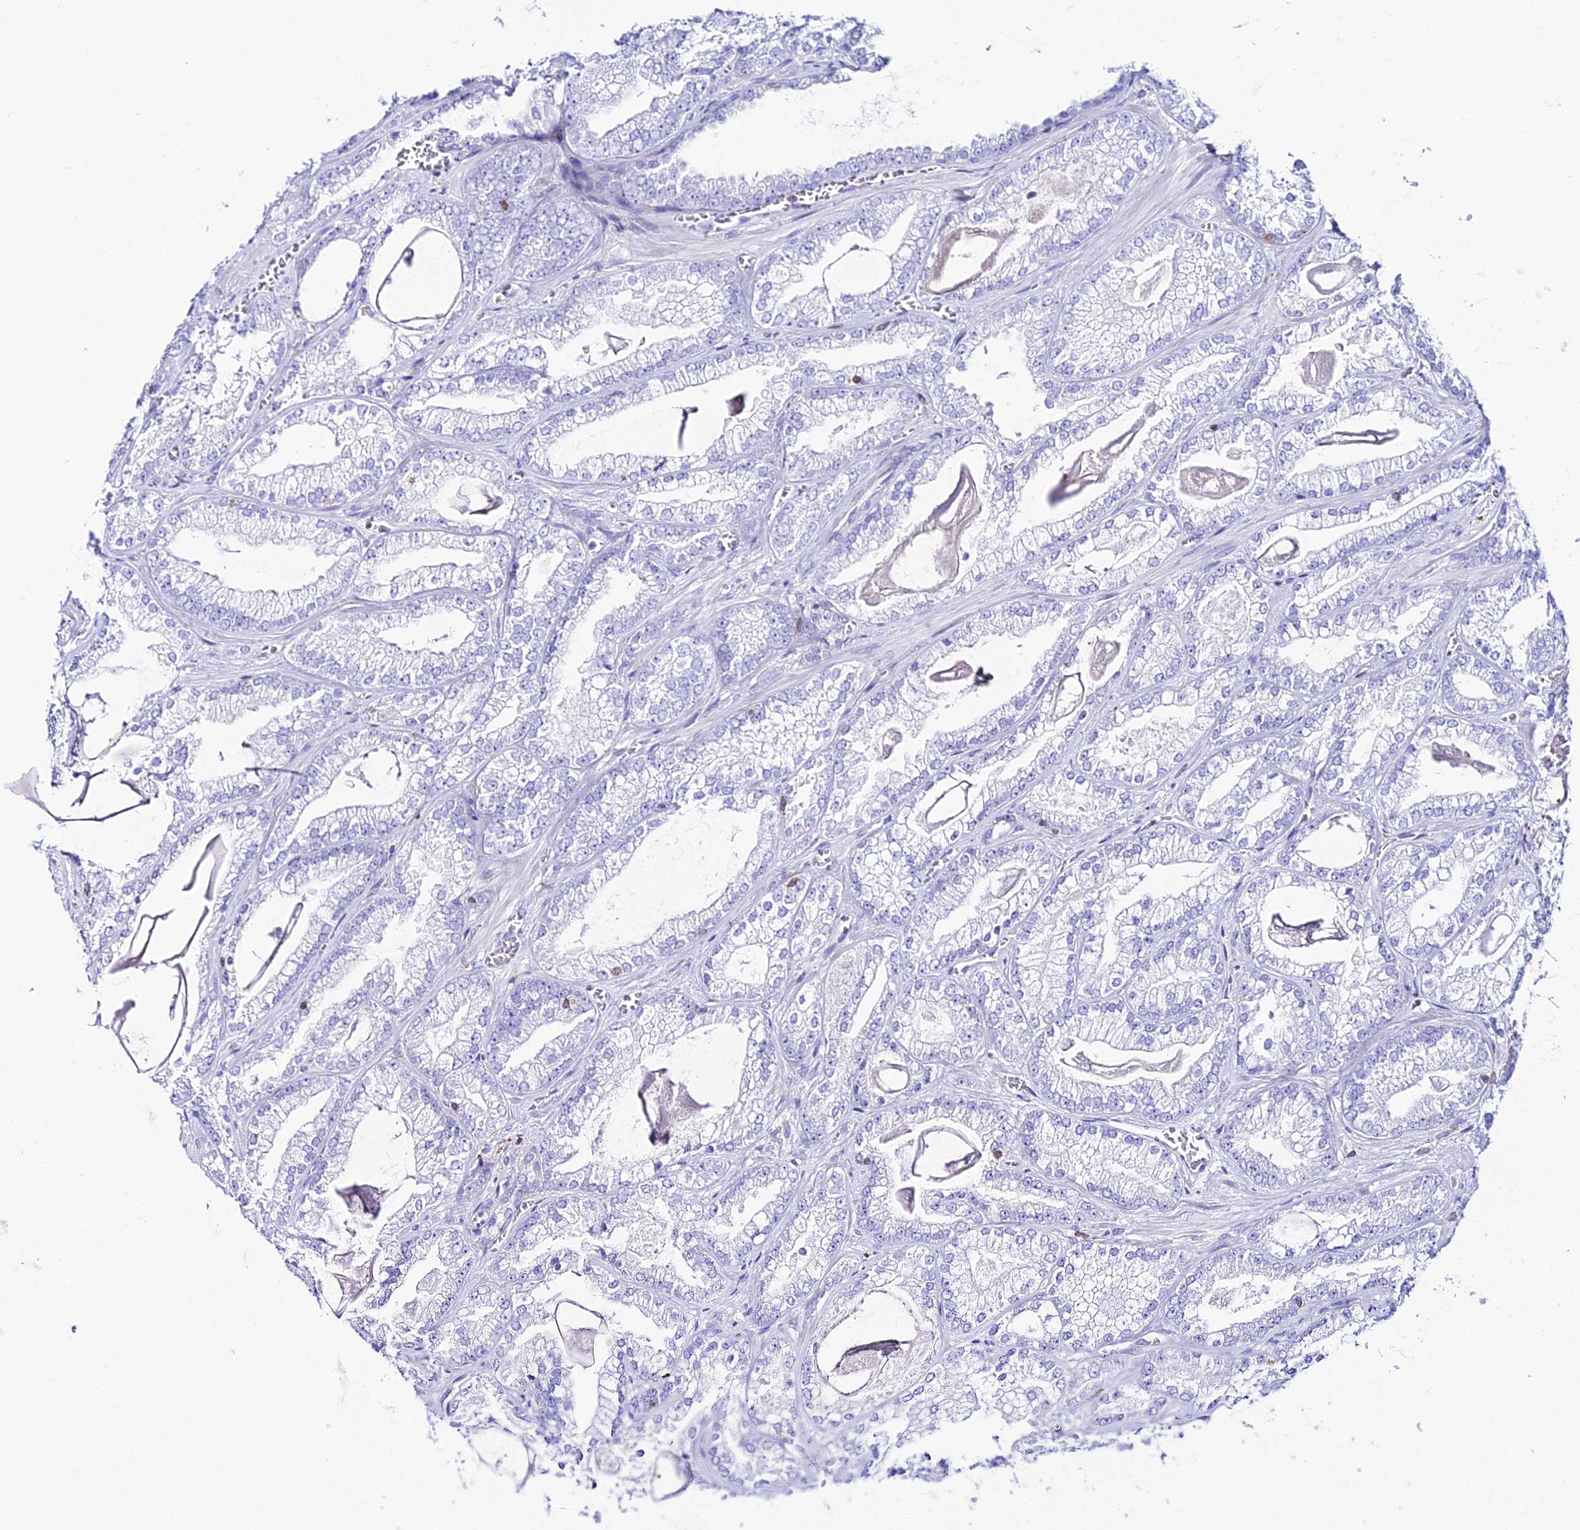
{"staining": {"intensity": "negative", "quantity": "none", "location": "none"}, "tissue": "prostate cancer", "cell_type": "Tumor cells", "image_type": "cancer", "snomed": [{"axis": "morphology", "description": "Adenocarcinoma, Low grade"}, {"axis": "topography", "description": "Prostate"}], "caption": "Prostate low-grade adenocarcinoma was stained to show a protein in brown. There is no significant positivity in tumor cells. (Brightfield microscopy of DAB immunohistochemistry (IHC) at high magnification).", "gene": "S100A16", "patient": {"sex": "male", "age": 57}}